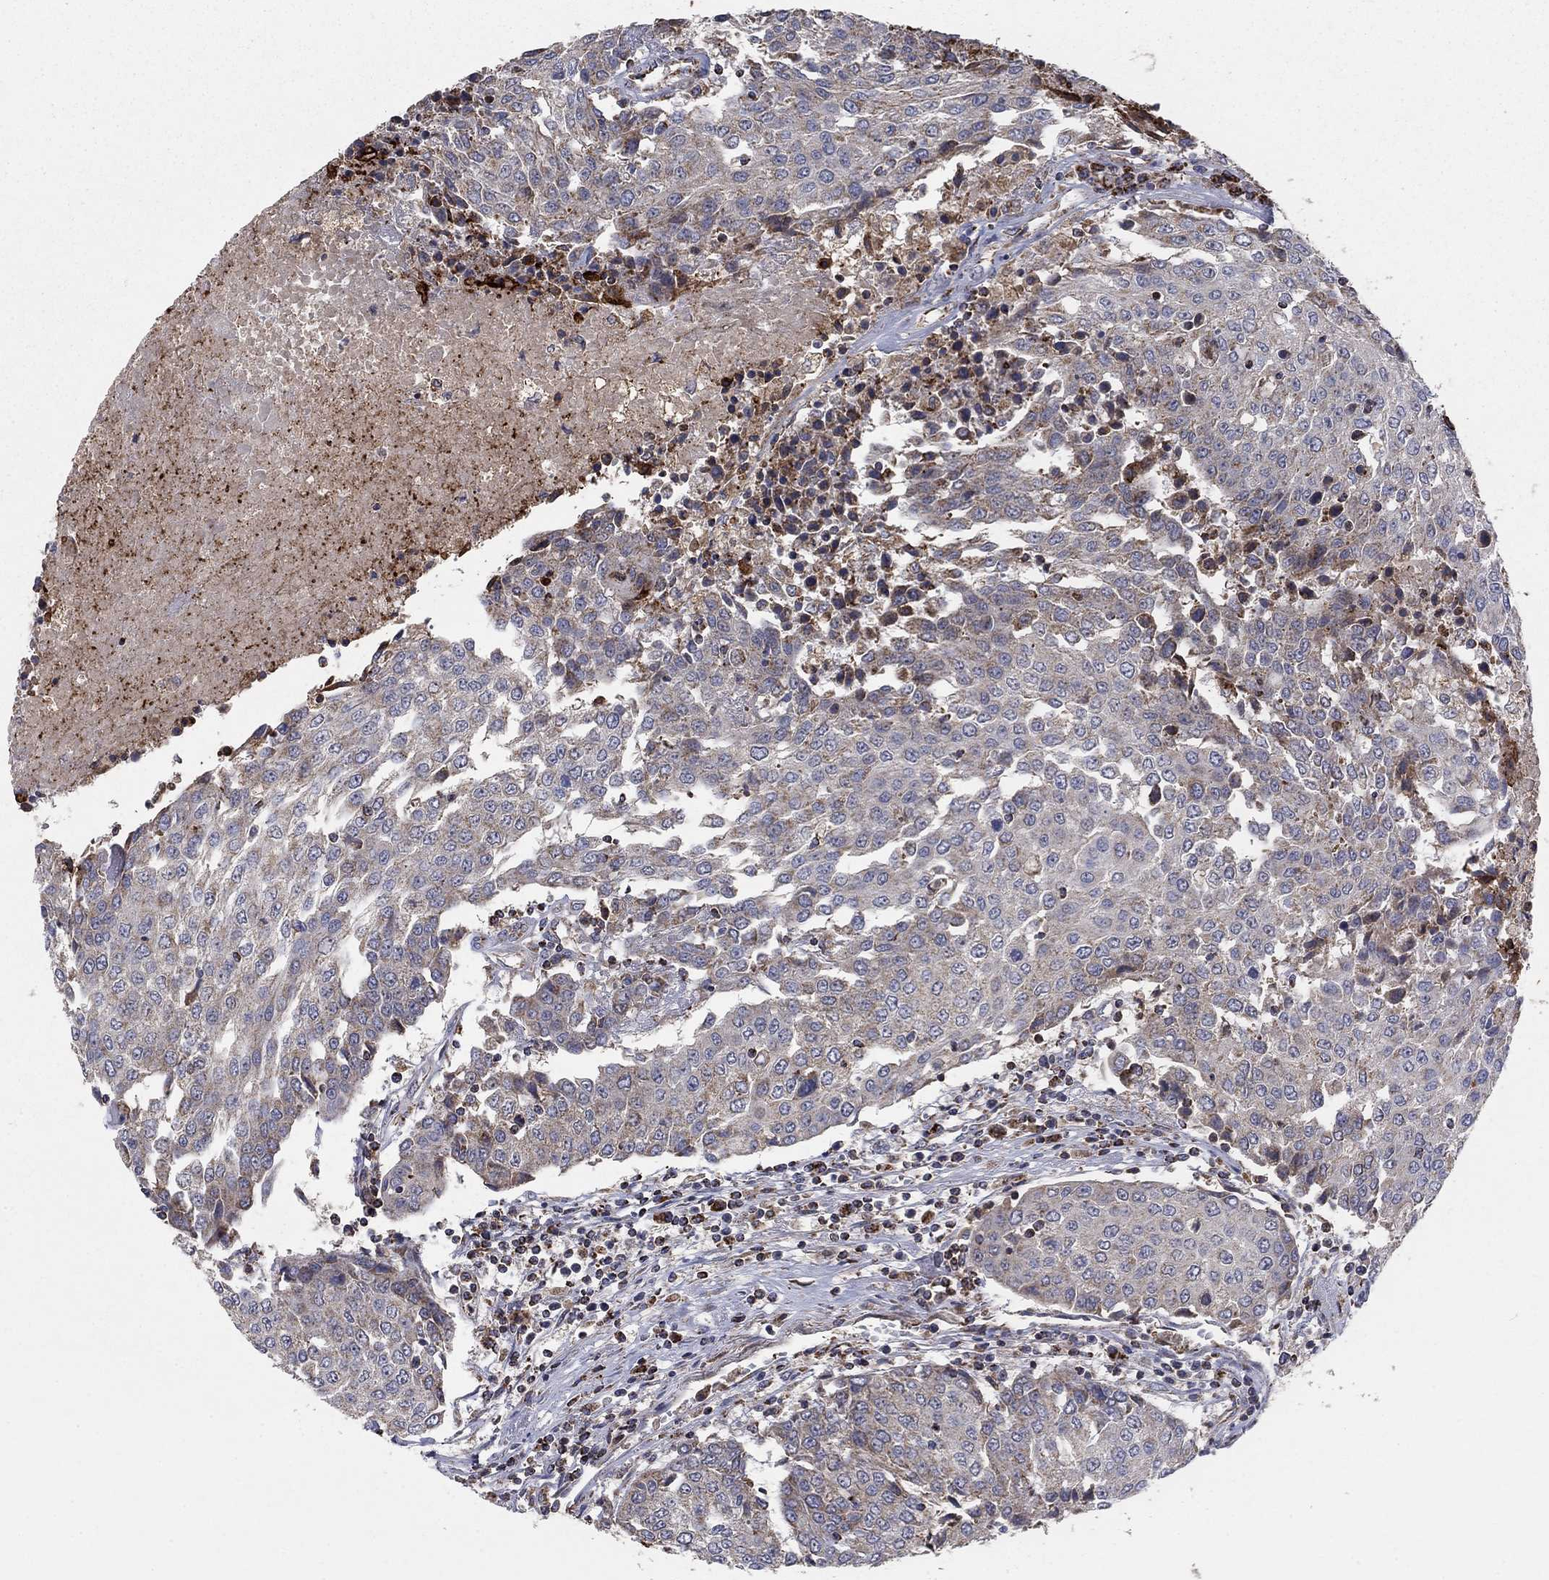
{"staining": {"intensity": "weak", "quantity": ">75%", "location": "cytoplasmic/membranous"}, "tissue": "urothelial cancer", "cell_type": "Tumor cells", "image_type": "cancer", "snomed": [{"axis": "morphology", "description": "Urothelial carcinoma, High grade"}, {"axis": "topography", "description": "Urinary bladder"}], "caption": "Human high-grade urothelial carcinoma stained with a protein marker exhibits weak staining in tumor cells.", "gene": "GPSM1", "patient": {"sex": "female", "age": 85}}